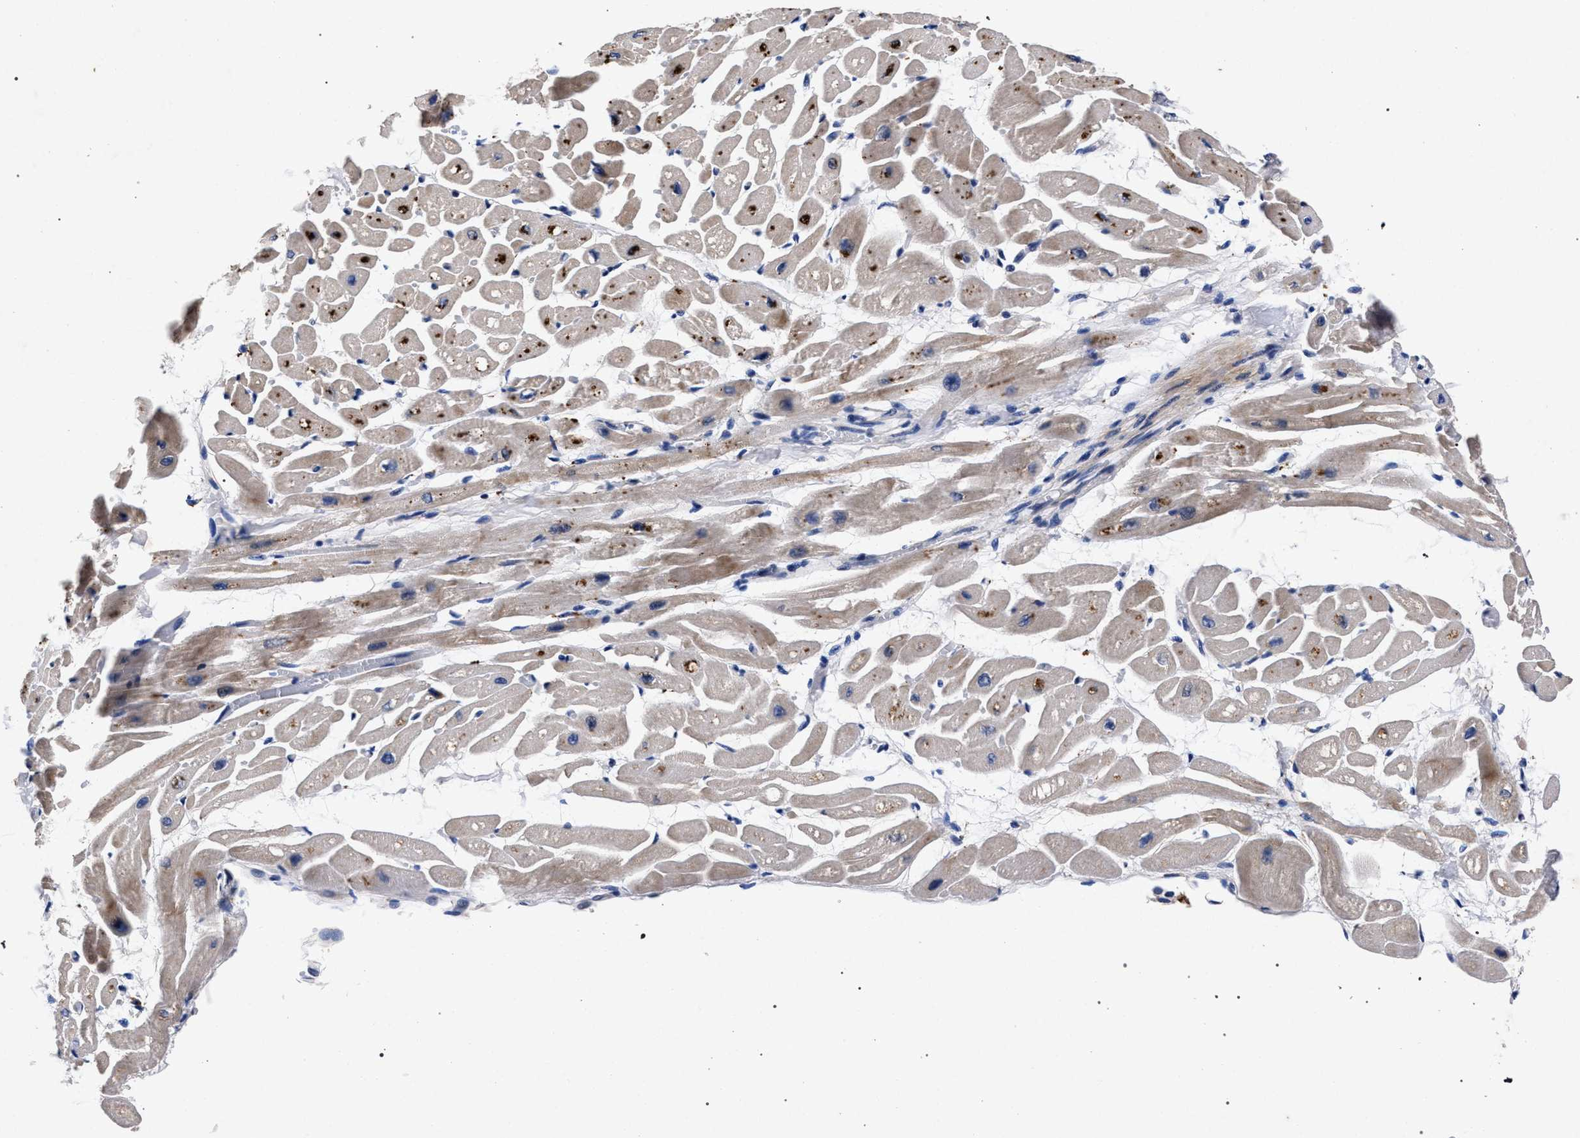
{"staining": {"intensity": "moderate", "quantity": "25%-75%", "location": "cytoplasmic/membranous"}, "tissue": "heart muscle", "cell_type": "Cardiomyocytes", "image_type": "normal", "snomed": [{"axis": "morphology", "description": "Normal tissue, NOS"}, {"axis": "topography", "description": "Heart"}], "caption": "IHC photomicrograph of normal heart muscle: human heart muscle stained using IHC displays medium levels of moderate protein expression localized specifically in the cytoplasmic/membranous of cardiomyocytes, appearing as a cytoplasmic/membranous brown color.", "gene": "HSD17B14", "patient": {"sex": "male", "age": 45}}